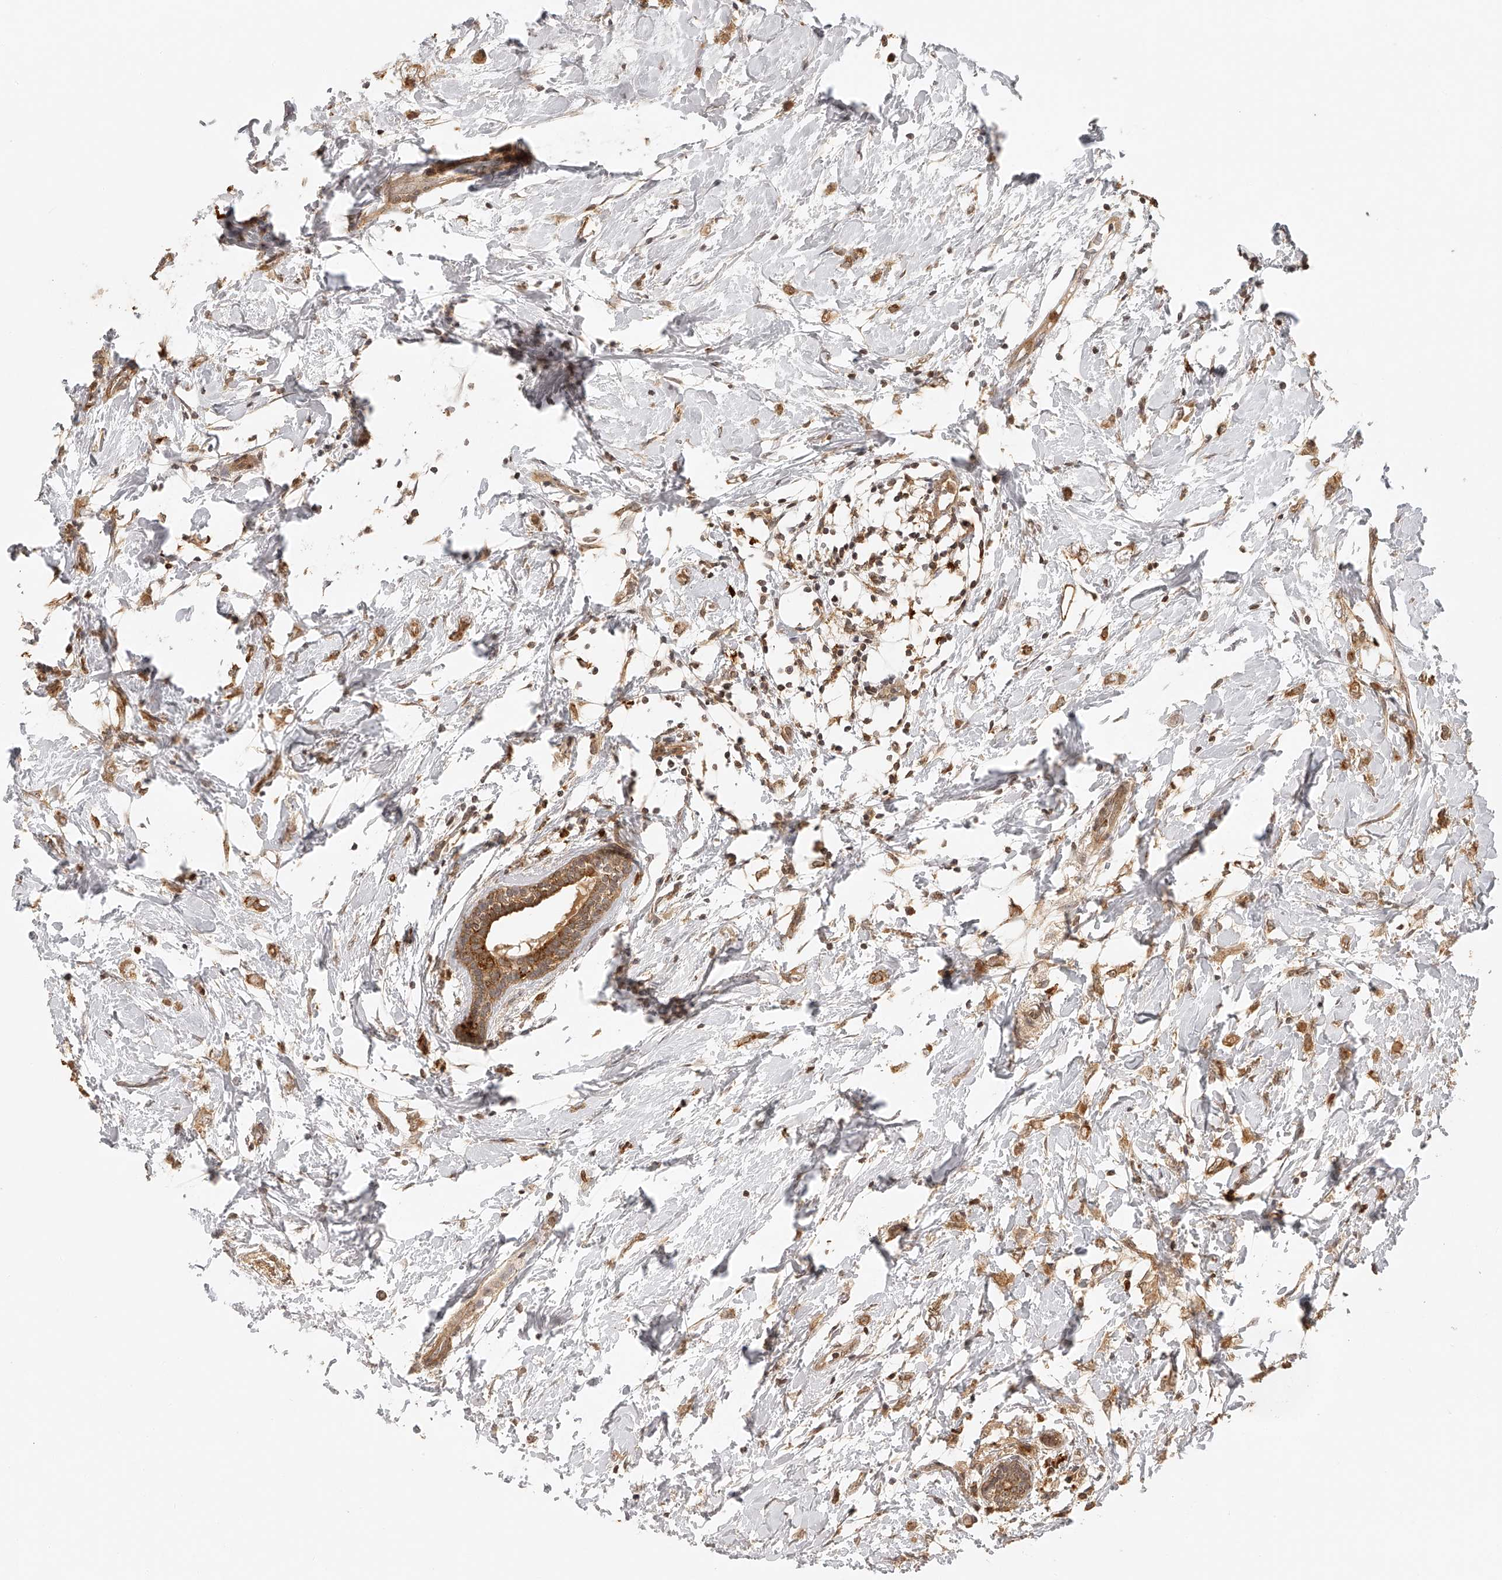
{"staining": {"intensity": "moderate", "quantity": ">75%", "location": "cytoplasmic/membranous"}, "tissue": "breast cancer", "cell_type": "Tumor cells", "image_type": "cancer", "snomed": [{"axis": "morphology", "description": "Normal tissue, NOS"}, {"axis": "morphology", "description": "Lobular carcinoma"}, {"axis": "topography", "description": "Breast"}], "caption": "Breast cancer stained with a protein marker demonstrates moderate staining in tumor cells.", "gene": "BCL2L11", "patient": {"sex": "female", "age": 47}}